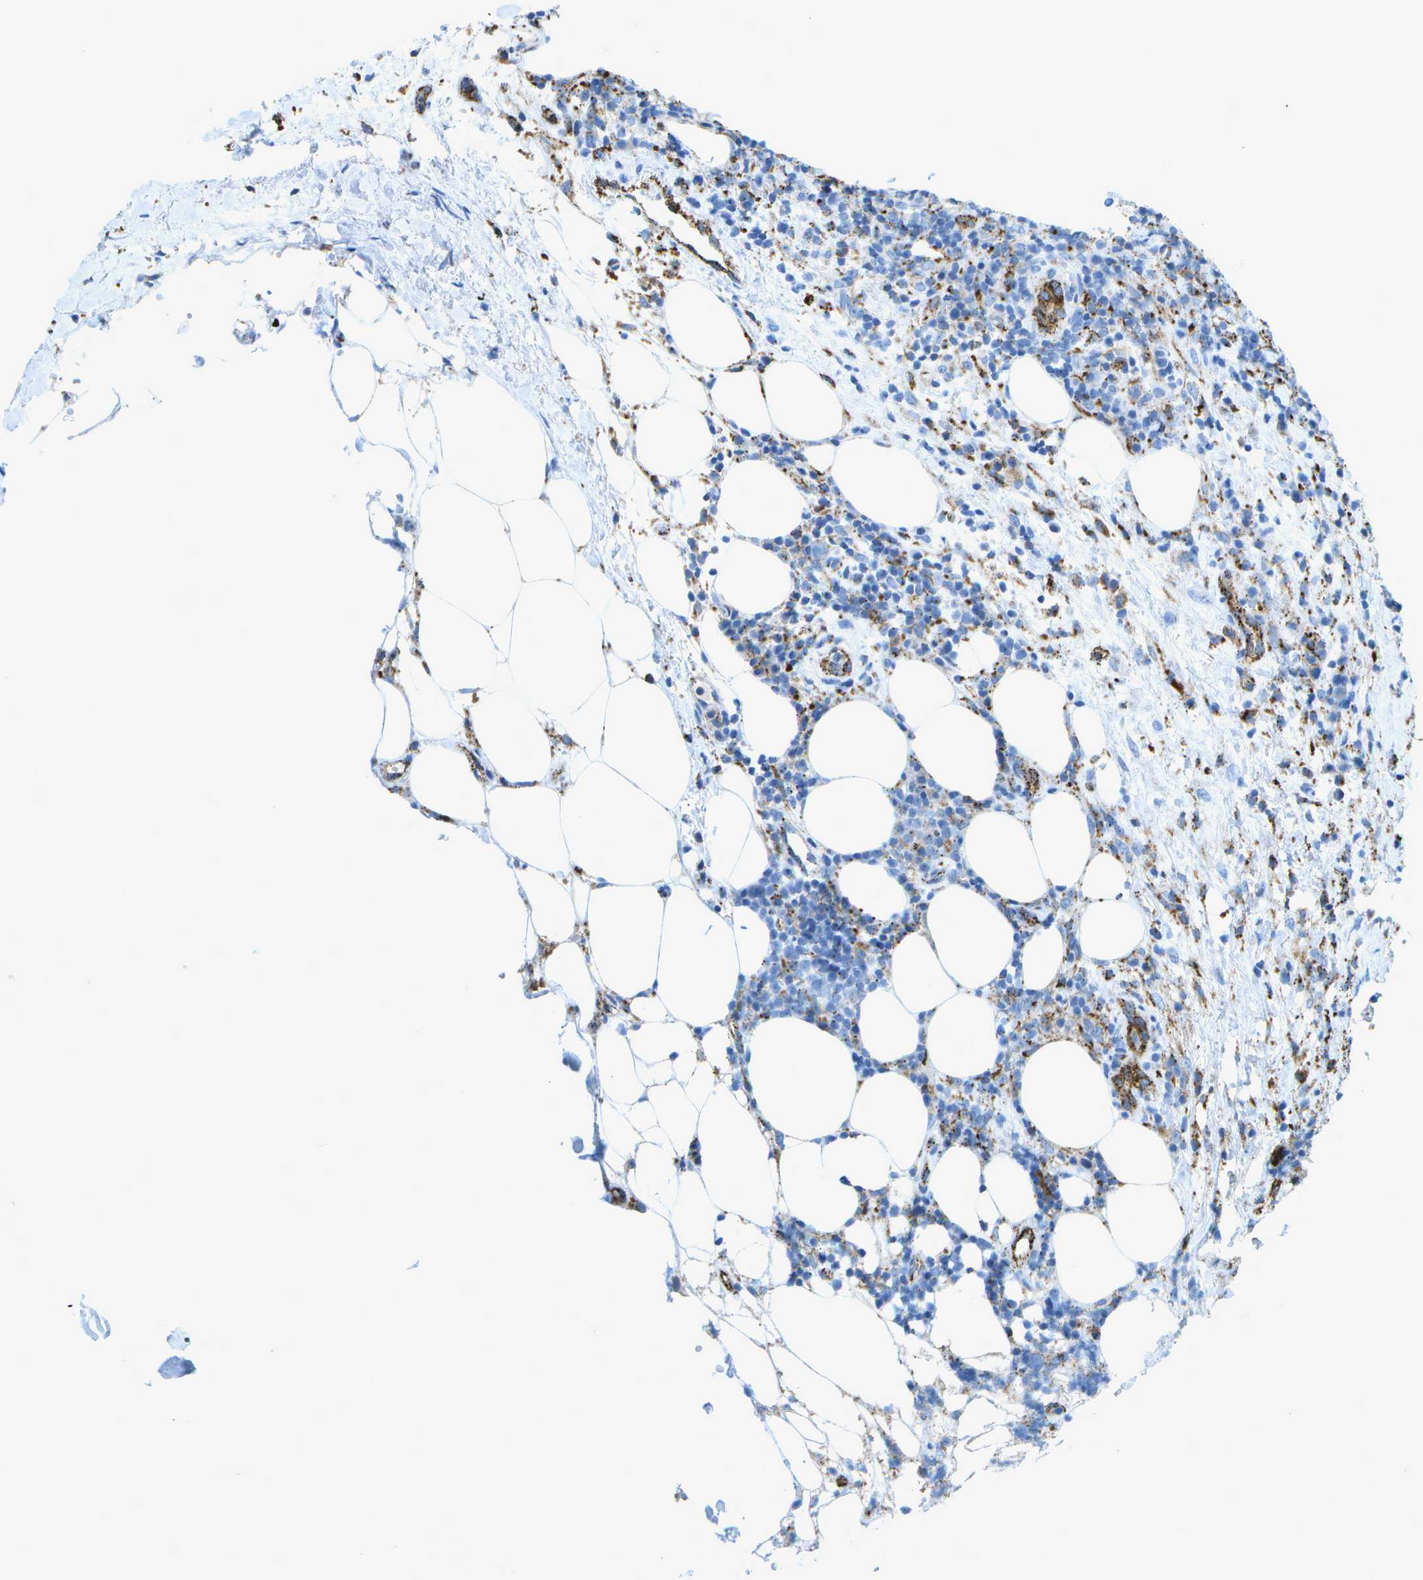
{"staining": {"intensity": "weak", "quantity": "<25%", "location": "cytoplasmic/membranous"}, "tissue": "lymphoma", "cell_type": "Tumor cells", "image_type": "cancer", "snomed": [{"axis": "morphology", "description": "Malignant lymphoma, non-Hodgkin's type, High grade"}, {"axis": "topography", "description": "Lymph node"}], "caption": "The image demonstrates no significant positivity in tumor cells of lymphoma.", "gene": "PRCP", "patient": {"sex": "female", "age": 76}}